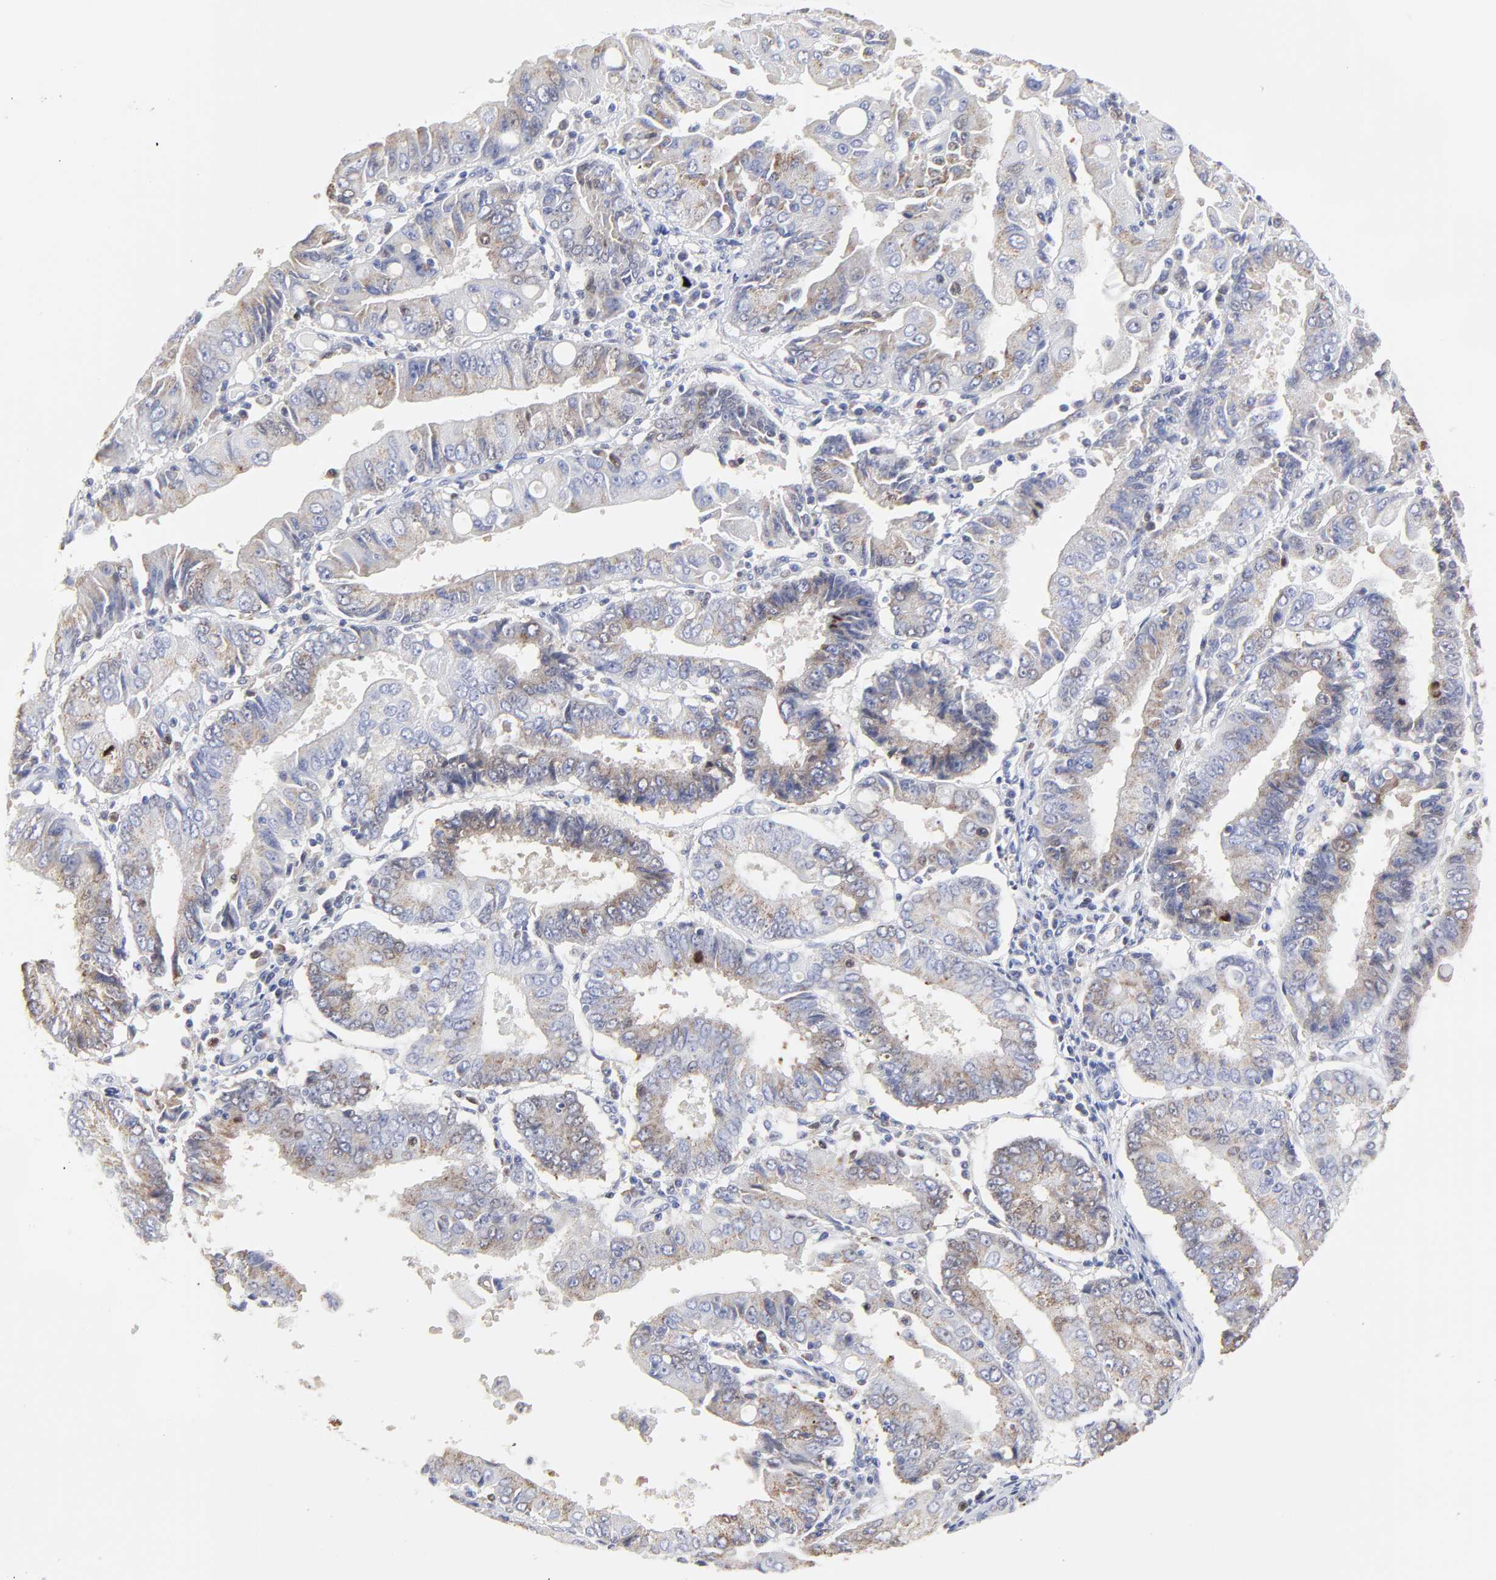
{"staining": {"intensity": "moderate", "quantity": "25%-75%", "location": "cytoplasmic/membranous"}, "tissue": "endometrial cancer", "cell_type": "Tumor cells", "image_type": "cancer", "snomed": [{"axis": "morphology", "description": "Adenocarcinoma, NOS"}, {"axis": "topography", "description": "Endometrium"}], "caption": "An IHC photomicrograph of neoplastic tissue is shown. Protein staining in brown shows moderate cytoplasmic/membranous positivity in adenocarcinoma (endometrial) within tumor cells.", "gene": "NCAPH", "patient": {"sex": "female", "age": 75}}